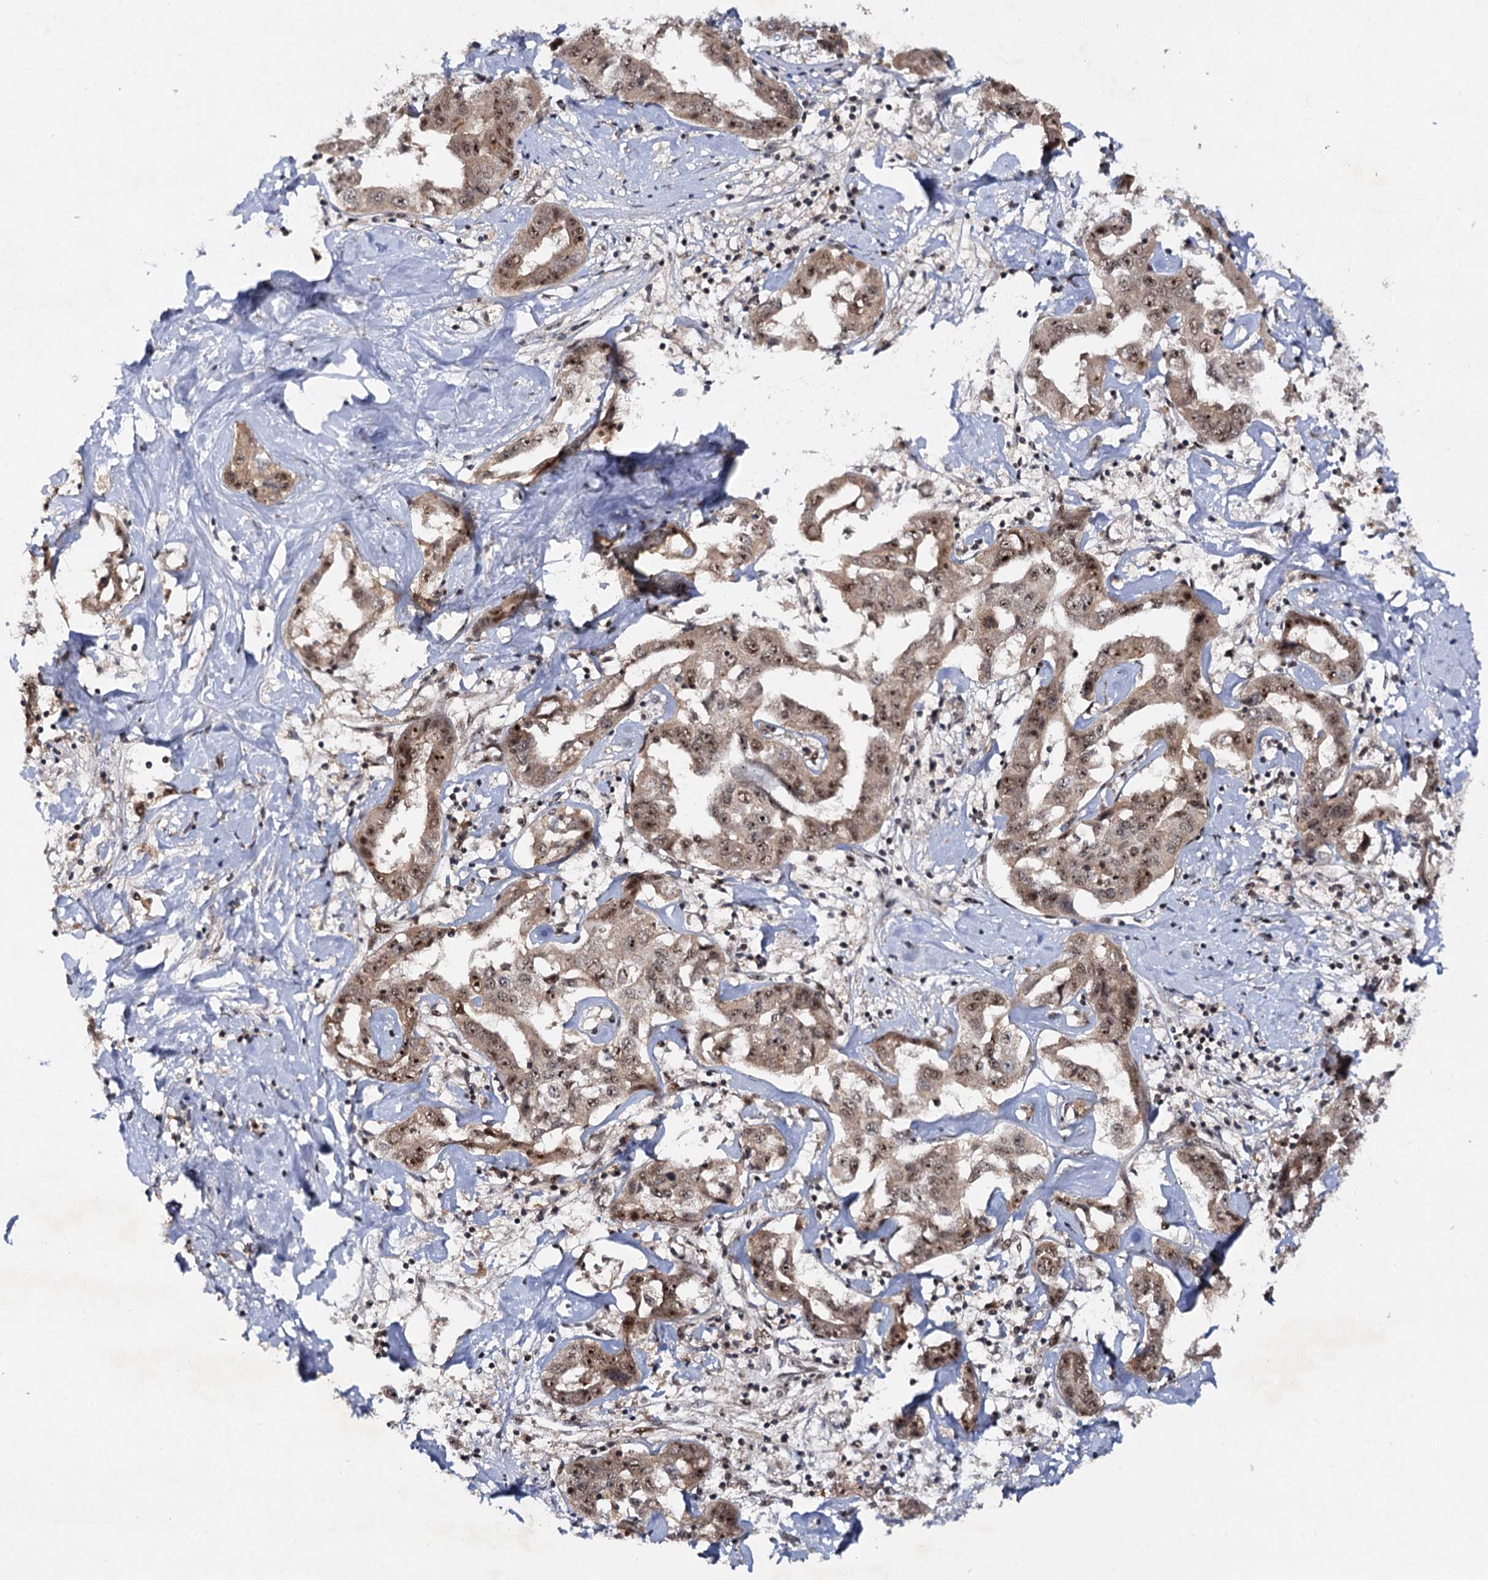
{"staining": {"intensity": "moderate", "quantity": ">75%", "location": "cytoplasmic/membranous,nuclear"}, "tissue": "liver cancer", "cell_type": "Tumor cells", "image_type": "cancer", "snomed": [{"axis": "morphology", "description": "Cholangiocarcinoma"}, {"axis": "topography", "description": "Liver"}], "caption": "A brown stain highlights moderate cytoplasmic/membranous and nuclear expression of a protein in human liver cancer tumor cells.", "gene": "BUD13", "patient": {"sex": "male", "age": 59}}